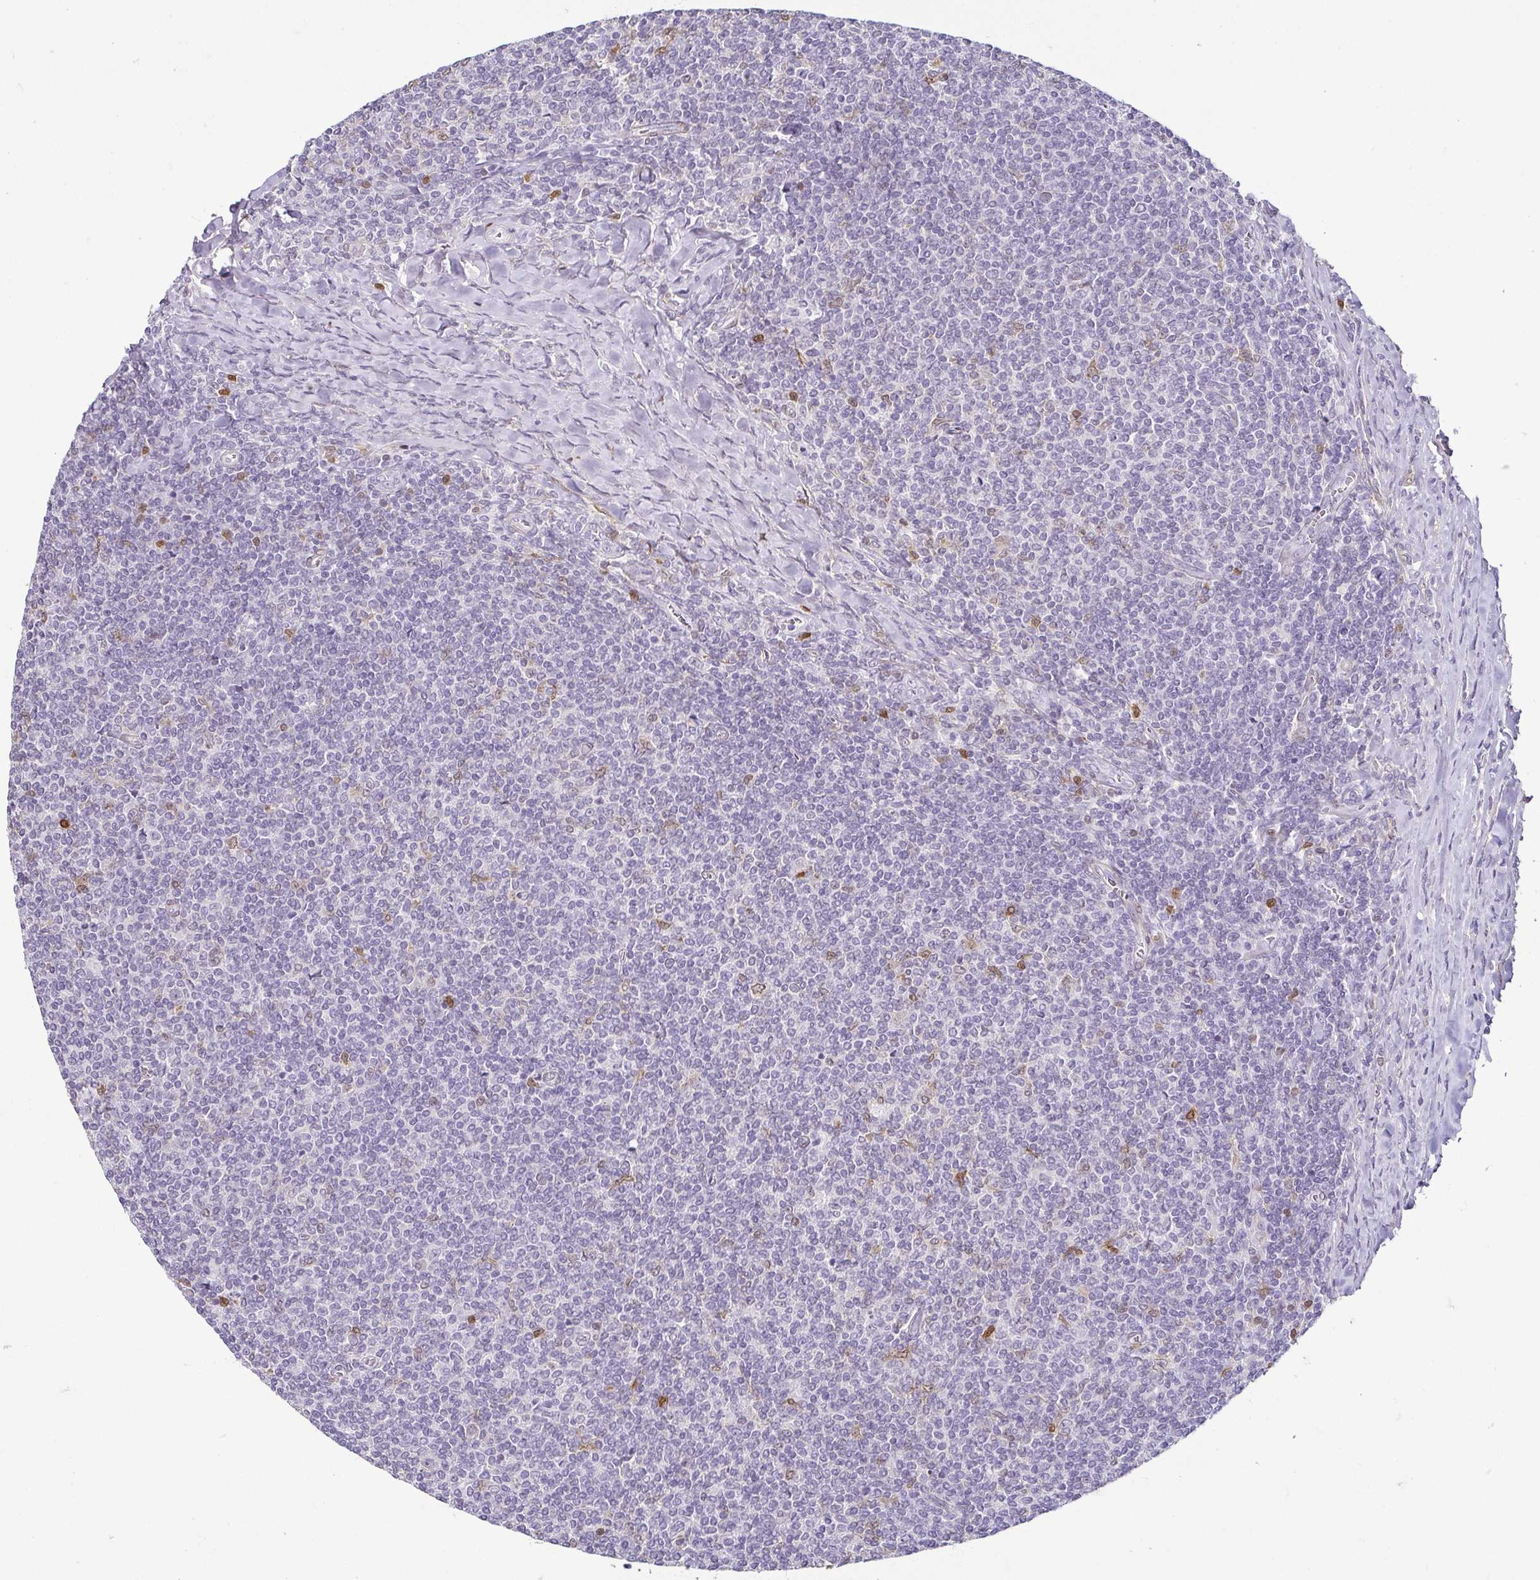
{"staining": {"intensity": "negative", "quantity": "none", "location": "none"}, "tissue": "lymphoma", "cell_type": "Tumor cells", "image_type": "cancer", "snomed": [{"axis": "morphology", "description": "Malignant lymphoma, non-Hodgkin's type, Low grade"}, {"axis": "topography", "description": "Lymph node"}], "caption": "This histopathology image is of lymphoma stained with immunohistochemistry (IHC) to label a protein in brown with the nuclei are counter-stained blue. There is no expression in tumor cells. (Immunohistochemistry (ihc), brightfield microscopy, high magnification).", "gene": "HOPX", "patient": {"sex": "male", "age": 52}}